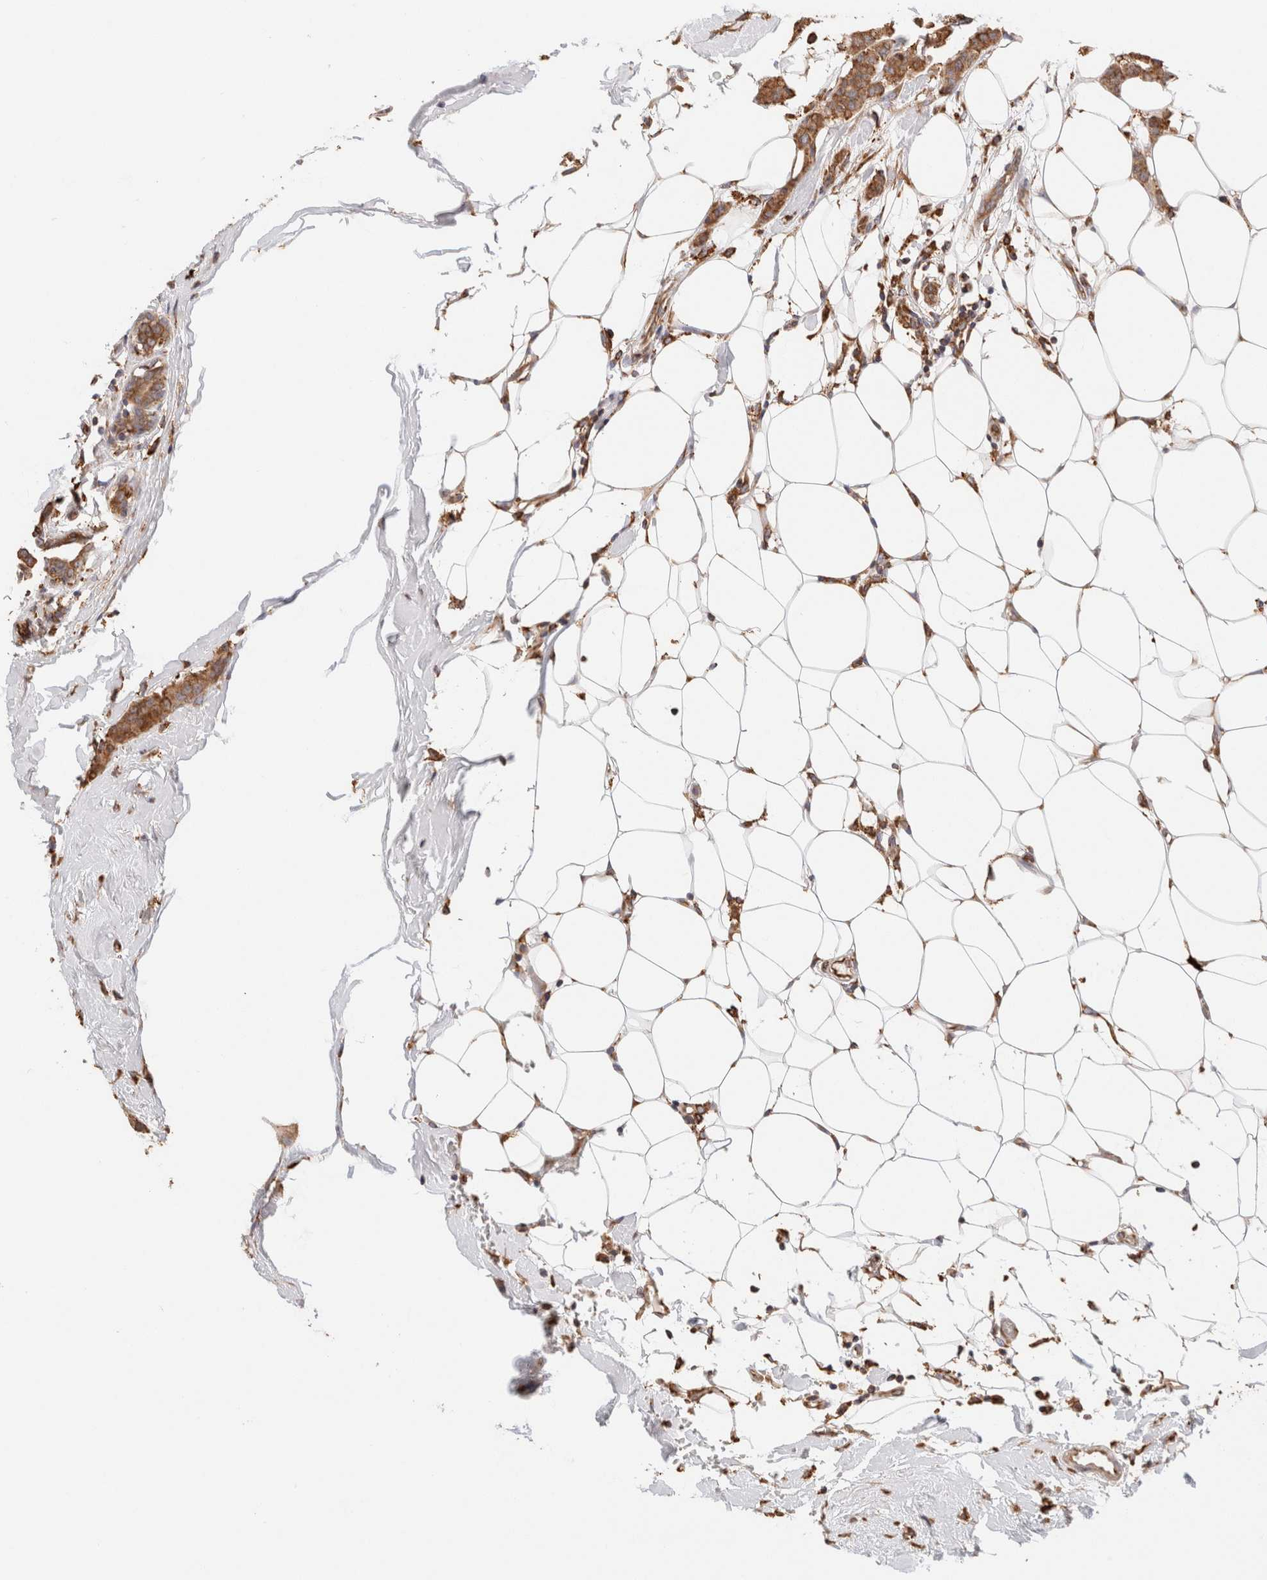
{"staining": {"intensity": "moderate", "quantity": ">75%", "location": "cytoplasmic/membranous"}, "tissue": "breast cancer", "cell_type": "Tumor cells", "image_type": "cancer", "snomed": [{"axis": "morphology", "description": "Normal tissue, NOS"}, {"axis": "morphology", "description": "Duct carcinoma"}, {"axis": "topography", "description": "Breast"}], "caption": "Immunohistochemical staining of human breast invasive ductal carcinoma demonstrates medium levels of moderate cytoplasmic/membranous protein staining in approximately >75% of tumor cells. (Brightfield microscopy of DAB IHC at high magnification).", "gene": "FER", "patient": {"sex": "female", "age": 40}}